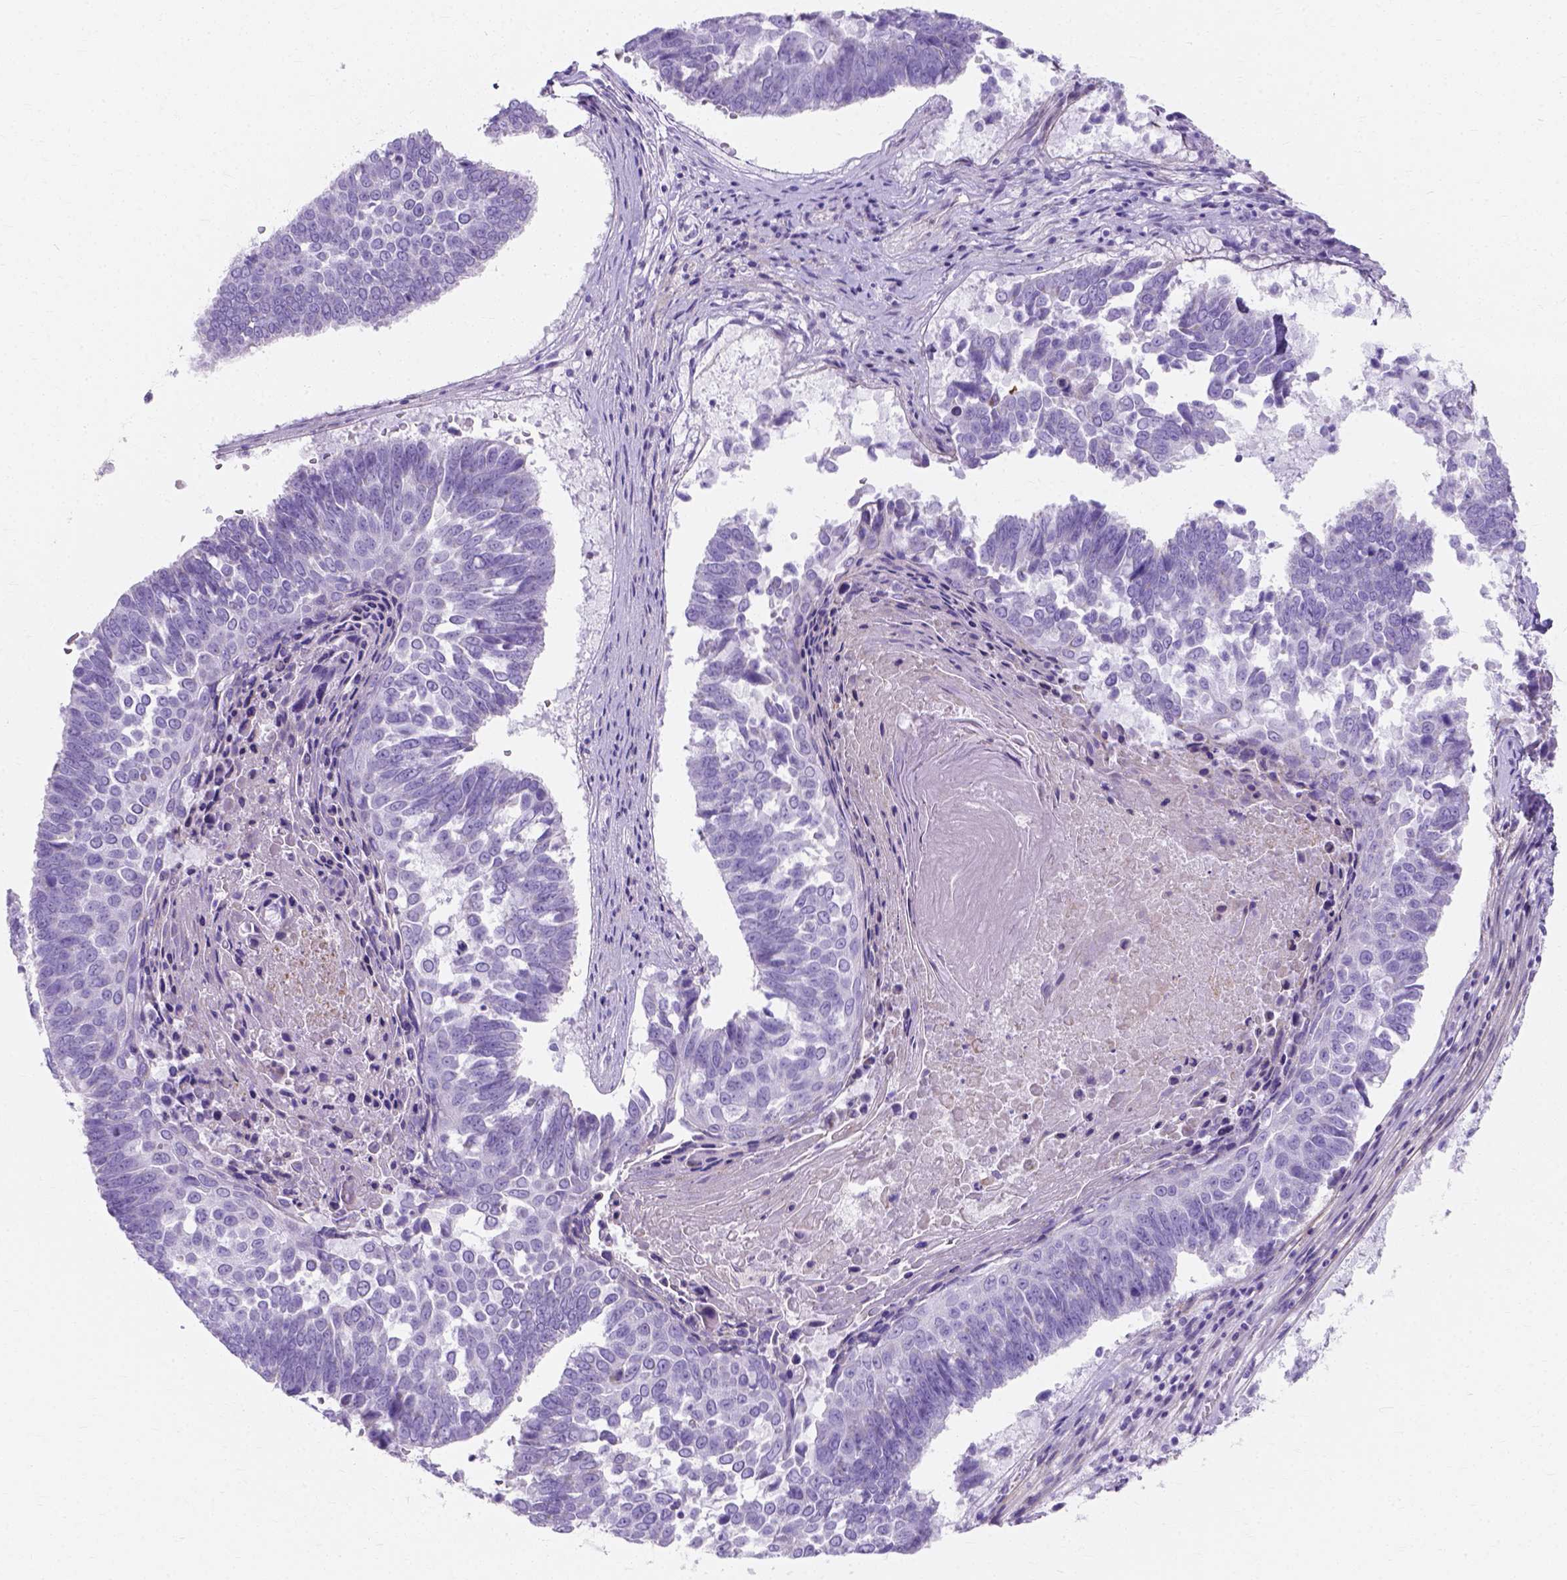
{"staining": {"intensity": "negative", "quantity": "none", "location": "none"}, "tissue": "lung cancer", "cell_type": "Tumor cells", "image_type": "cancer", "snomed": [{"axis": "morphology", "description": "Squamous cell carcinoma, NOS"}, {"axis": "topography", "description": "Lung"}], "caption": "IHC photomicrograph of human squamous cell carcinoma (lung) stained for a protein (brown), which exhibits no positivity in tumor cells.", "gene": "MYH15", "patient": {"sex": "male", "age": 73}}